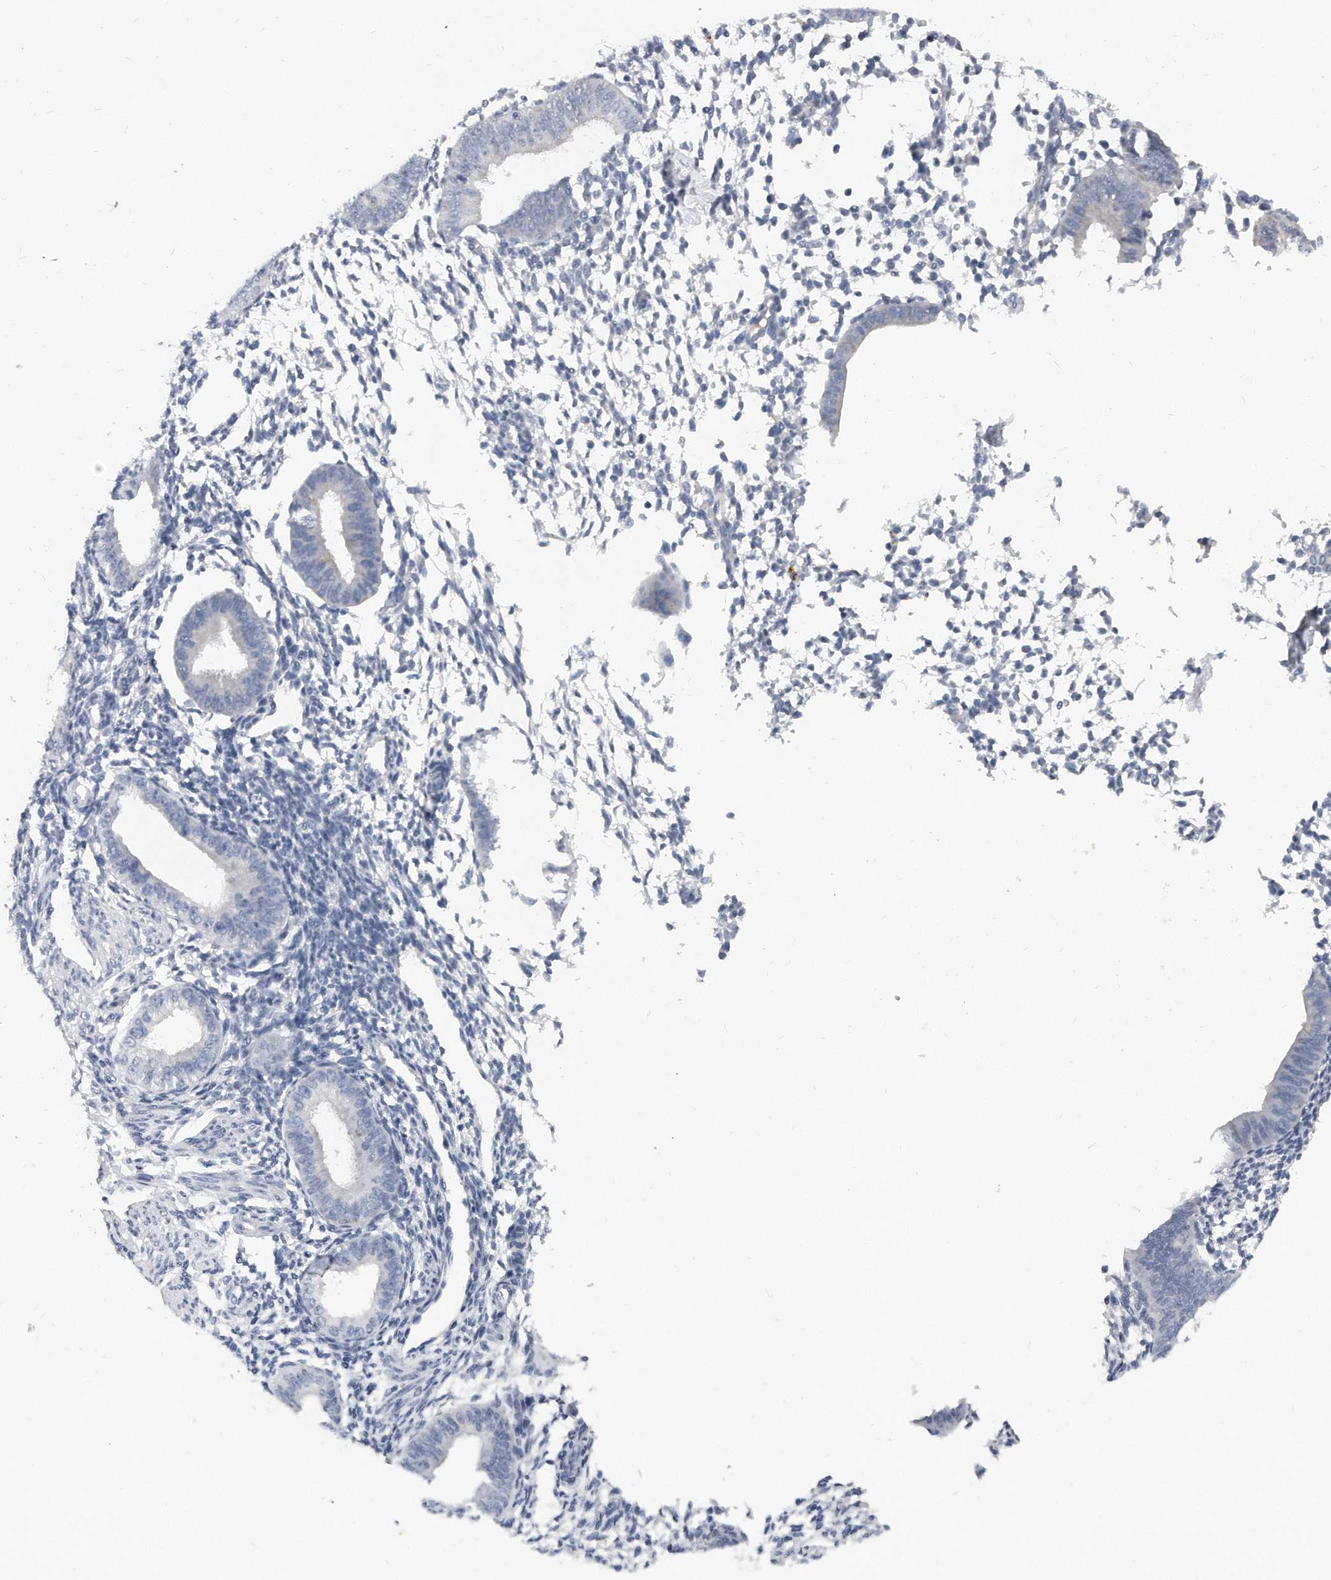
{"staining": {"intensity": "negative", "quantity": "none", "location": "none"}, "tissue": "endometrium", "cell_type": "Cells in endometrial stroma", "image_type": "normal", "snomed": [{"axis": "morphology", "description": "Normal tissue, NOS"}, {"axis": "topography", "description": "Uterus"}, {"axis": "topography", "description": "Endometrium"}], "caption": "Cells in endometrial stroma show no significant expression in normal endometrium. The staining was performed using DAB (3,3'-diaminobenzidine) to visualize the protein expression in brown, while the nuclei were stained in blue with hematoxylin (Magnification: 20x).", "gene": "PLEKHA6", "patient": {"sex": "female", "age": 48}}